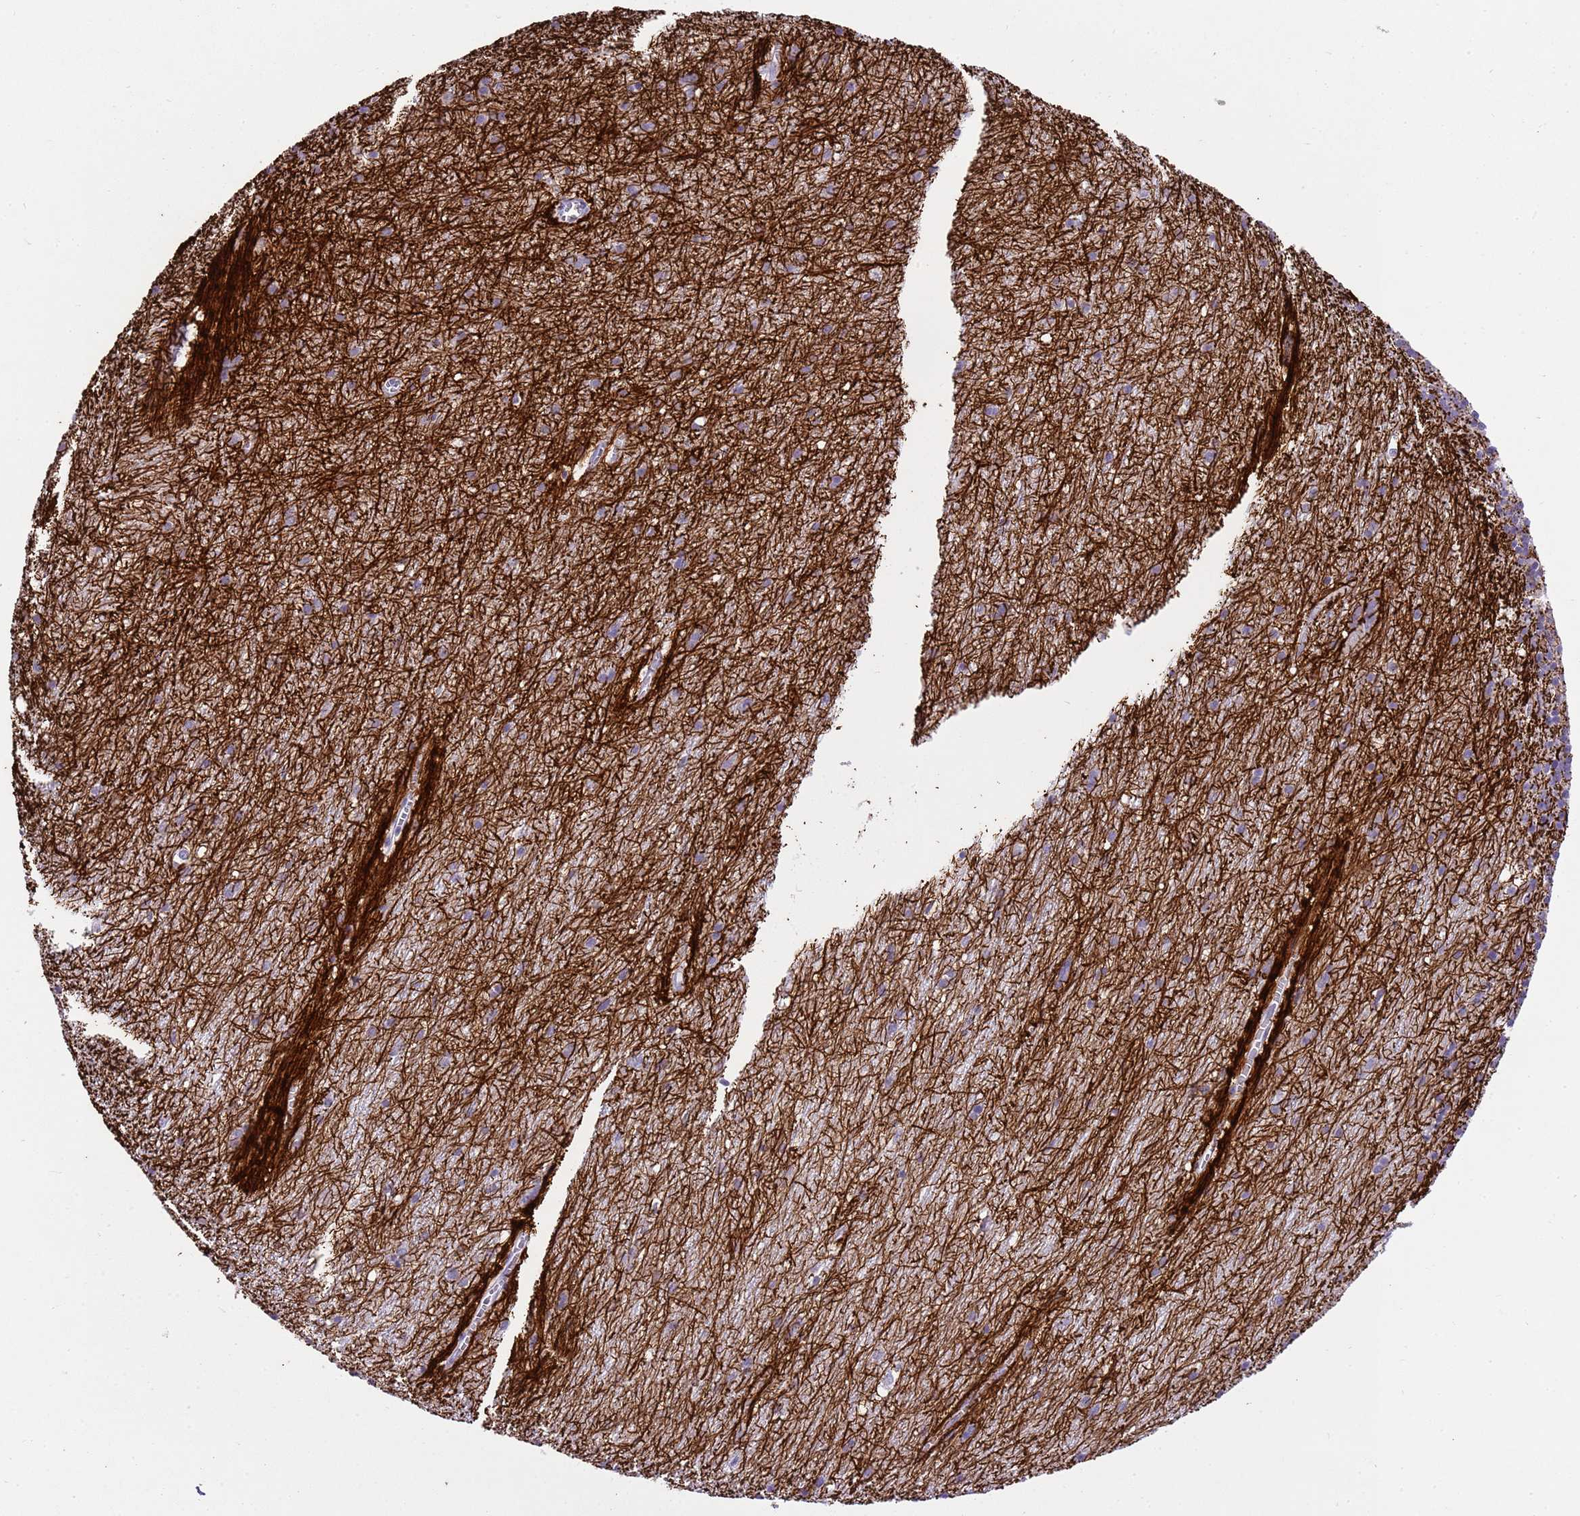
{"staining": {"intensity": "negative", "quantity": "none", "location": "none"}, "tissue": "cerebellum", "cell_type": "Cells in granular layer", "image_type": "normal", "snomed": [{"axis": "morphology", "description": "Normal tissue, NOS"}, {"axis": "topography", "description": "Cerebellum"}], "caption": "Human cerebellum stained for a protein using immunohistochemistry demonstrates no expression in cells in granular layer.", "gene": "XPO7", "patient": {"sex": "male", "age": 54}}